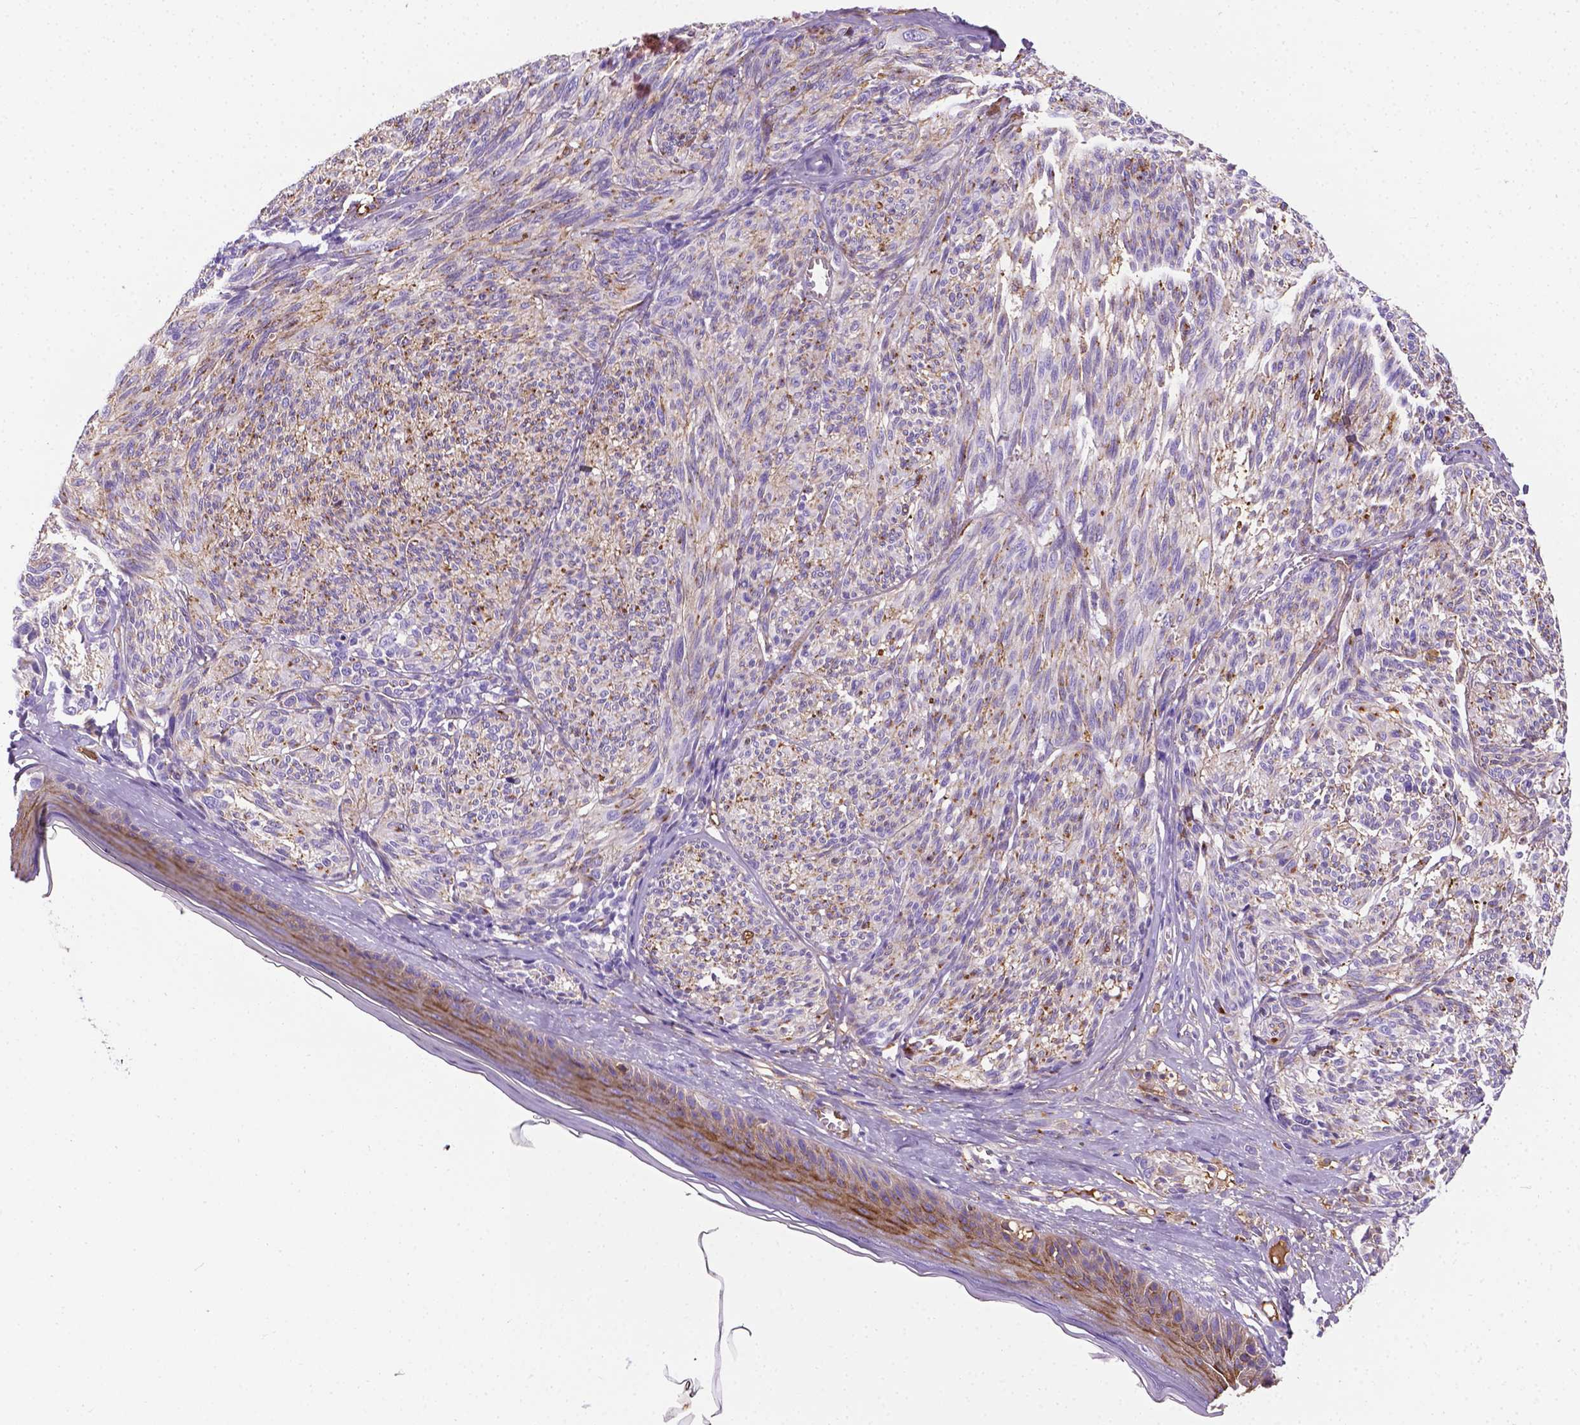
{"staining": {"intensity": "negative", "quantity": "none", "location": "none"}, "tissue": "melanoma", "cell_type": "Tumor cells", "image_type": "cancer", "snomed": [{"axis": "morphology", "description": "Malignant melanoma, NOS"}, {"axis": "topography", "description": "Skin"}], "caption": "DAB immunohistochemical staining of human melanoma displays no significant staining in tumor cells. (DAB immunohistochemistry visualized using brightfield microscopy, high magnification).", "gene": "APOE", "patient": {"sex": "male", "age": 79}}